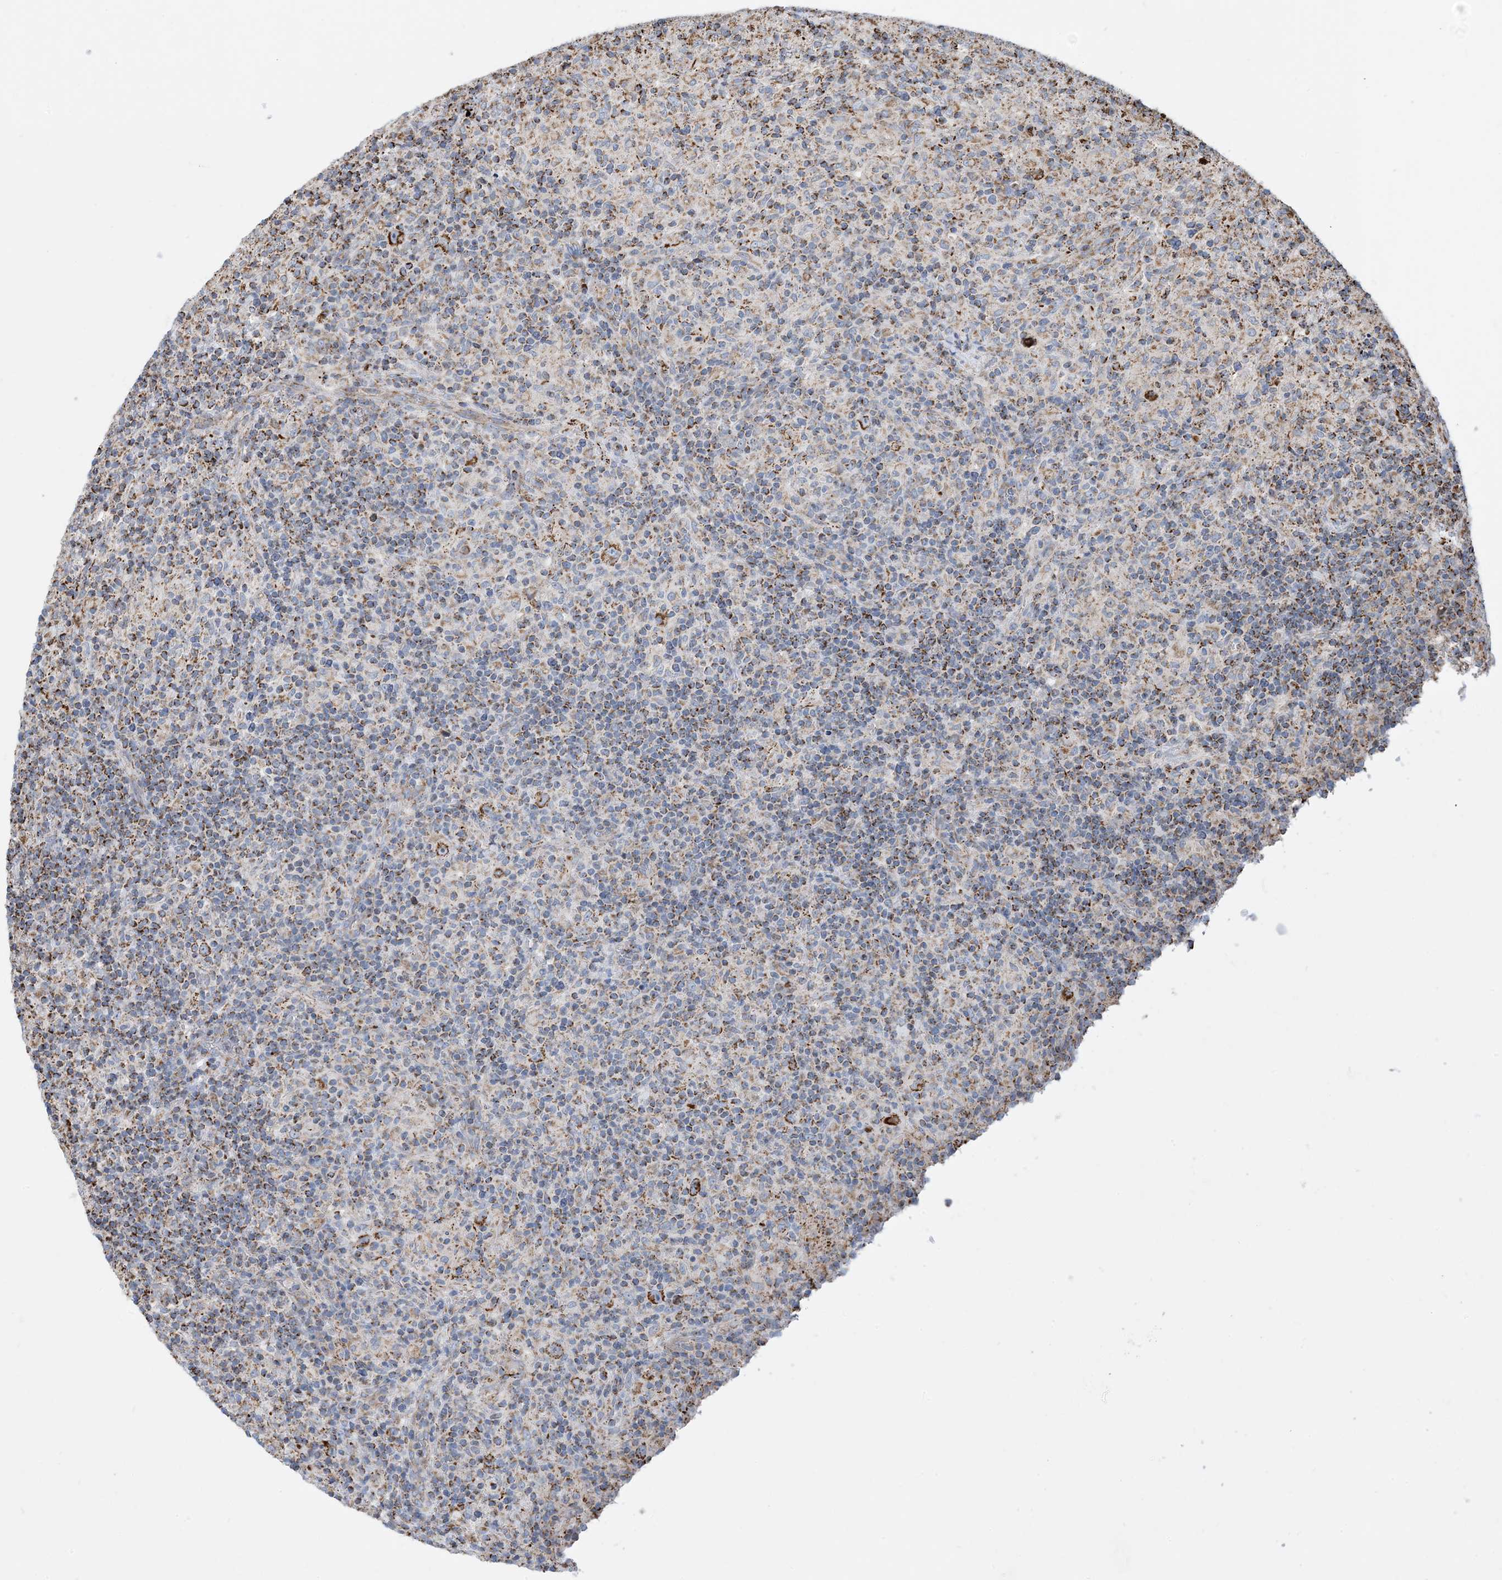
{"staining": {"intensity": "strong", "quantity": ">75%", "location": "cytoplasmic/membranous"}, "tissue": "lymphoma", "cell_type": "Tumor cells", "image_type": "cancer", "snomed": [{"axis": "morphology", "description": "Hodgkin's disease, NOS"}, {"axis": "topography", "description": "Lymph node"}], "caption": "This is an image of immunohistochemistry staining of Hodgkin's disease, which shows strong staining in the cytoplasmic/membranous of tumor cells.", "gene": "PCDHGA1", "patient": {"sex": "male", "age": 70}}